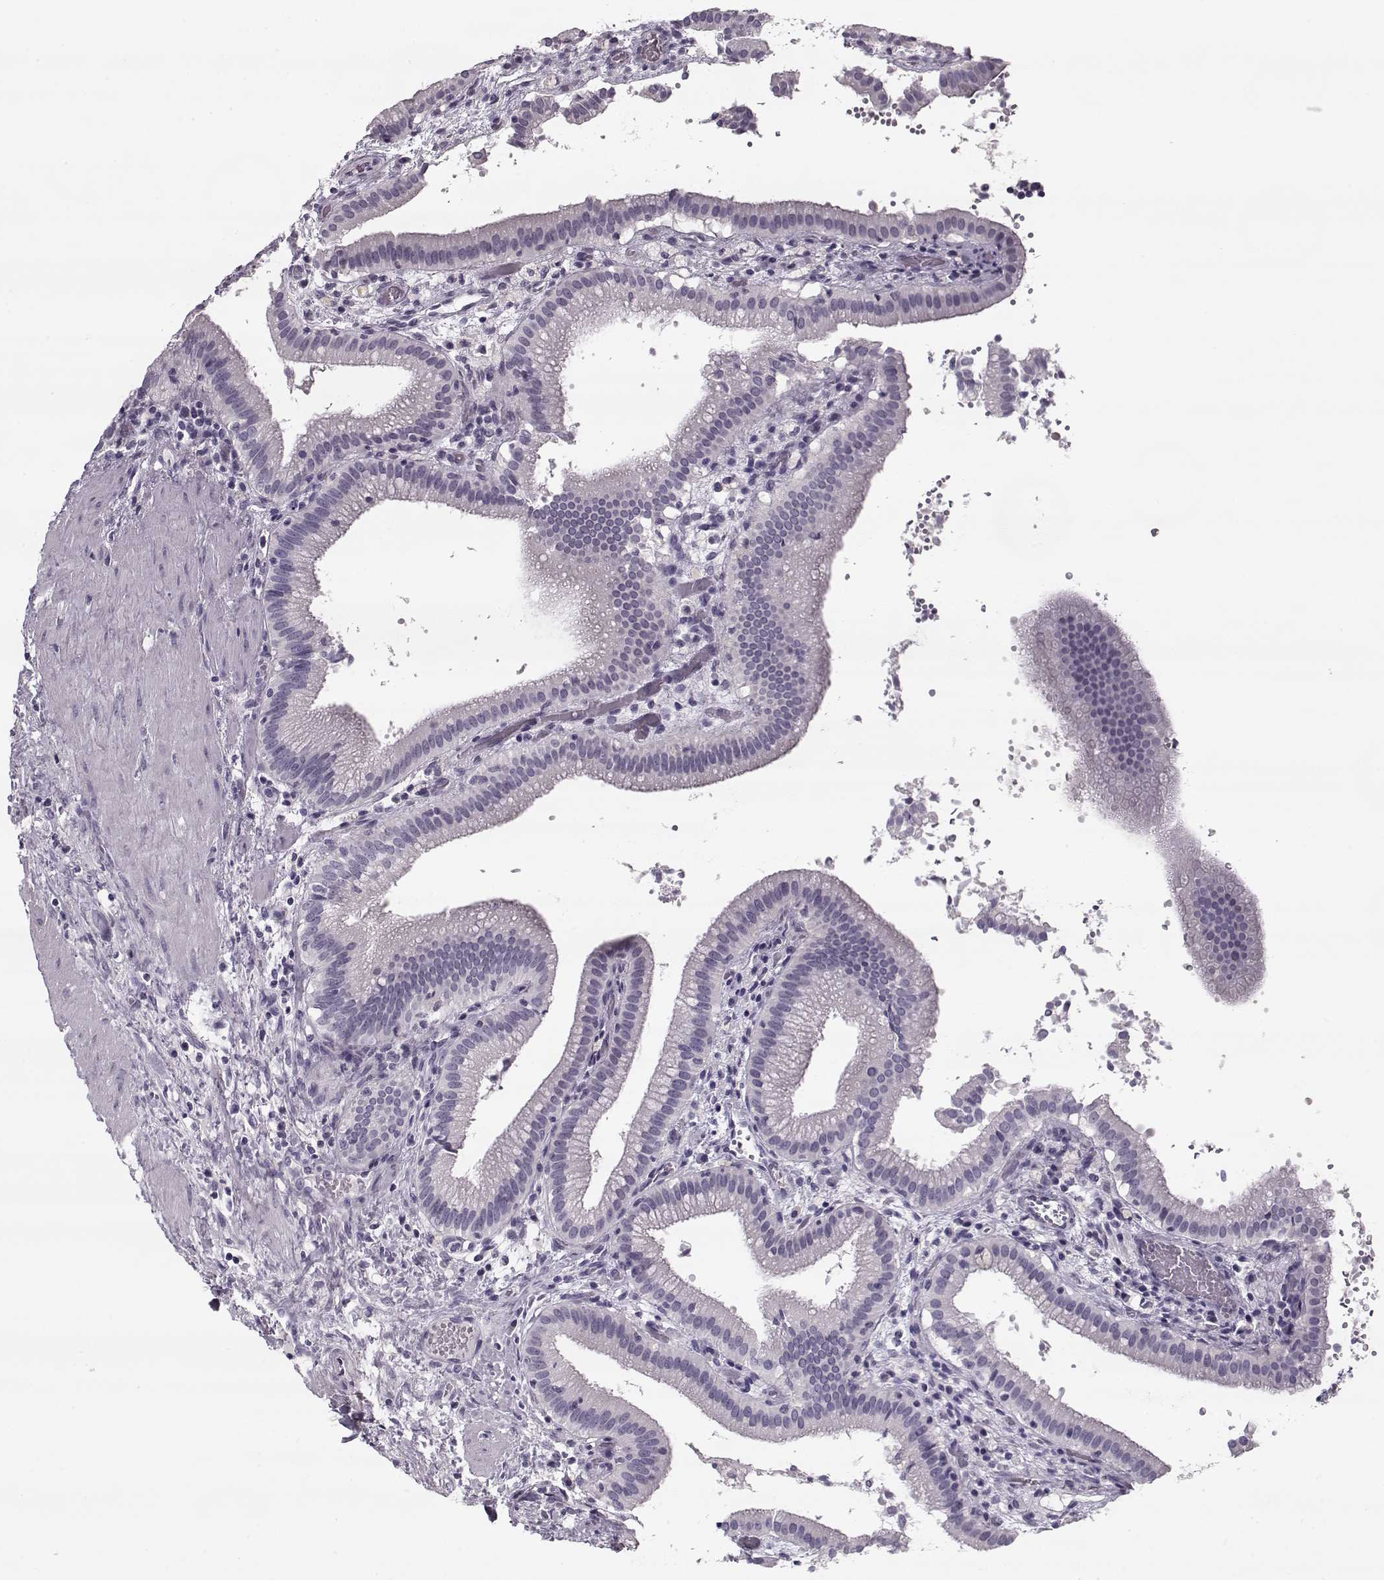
{"staining": {"intensity": "negative", "quantity": "none", "location": "none"}, "tissue": "gallbladder", "cell_type": "Glandular cells", "image_type": "normal", "snomed": [{"axis": "morphology", "description": "Normal tissue, NOS"}, {"axis": "topography", "description": "Gallbladder"}], "caption": "Protein analysis of normal gallbladder exhibits no significant expression in glandular cells.", "gene": "PNMT", "patient": {"sex": "male", "age": 42}}